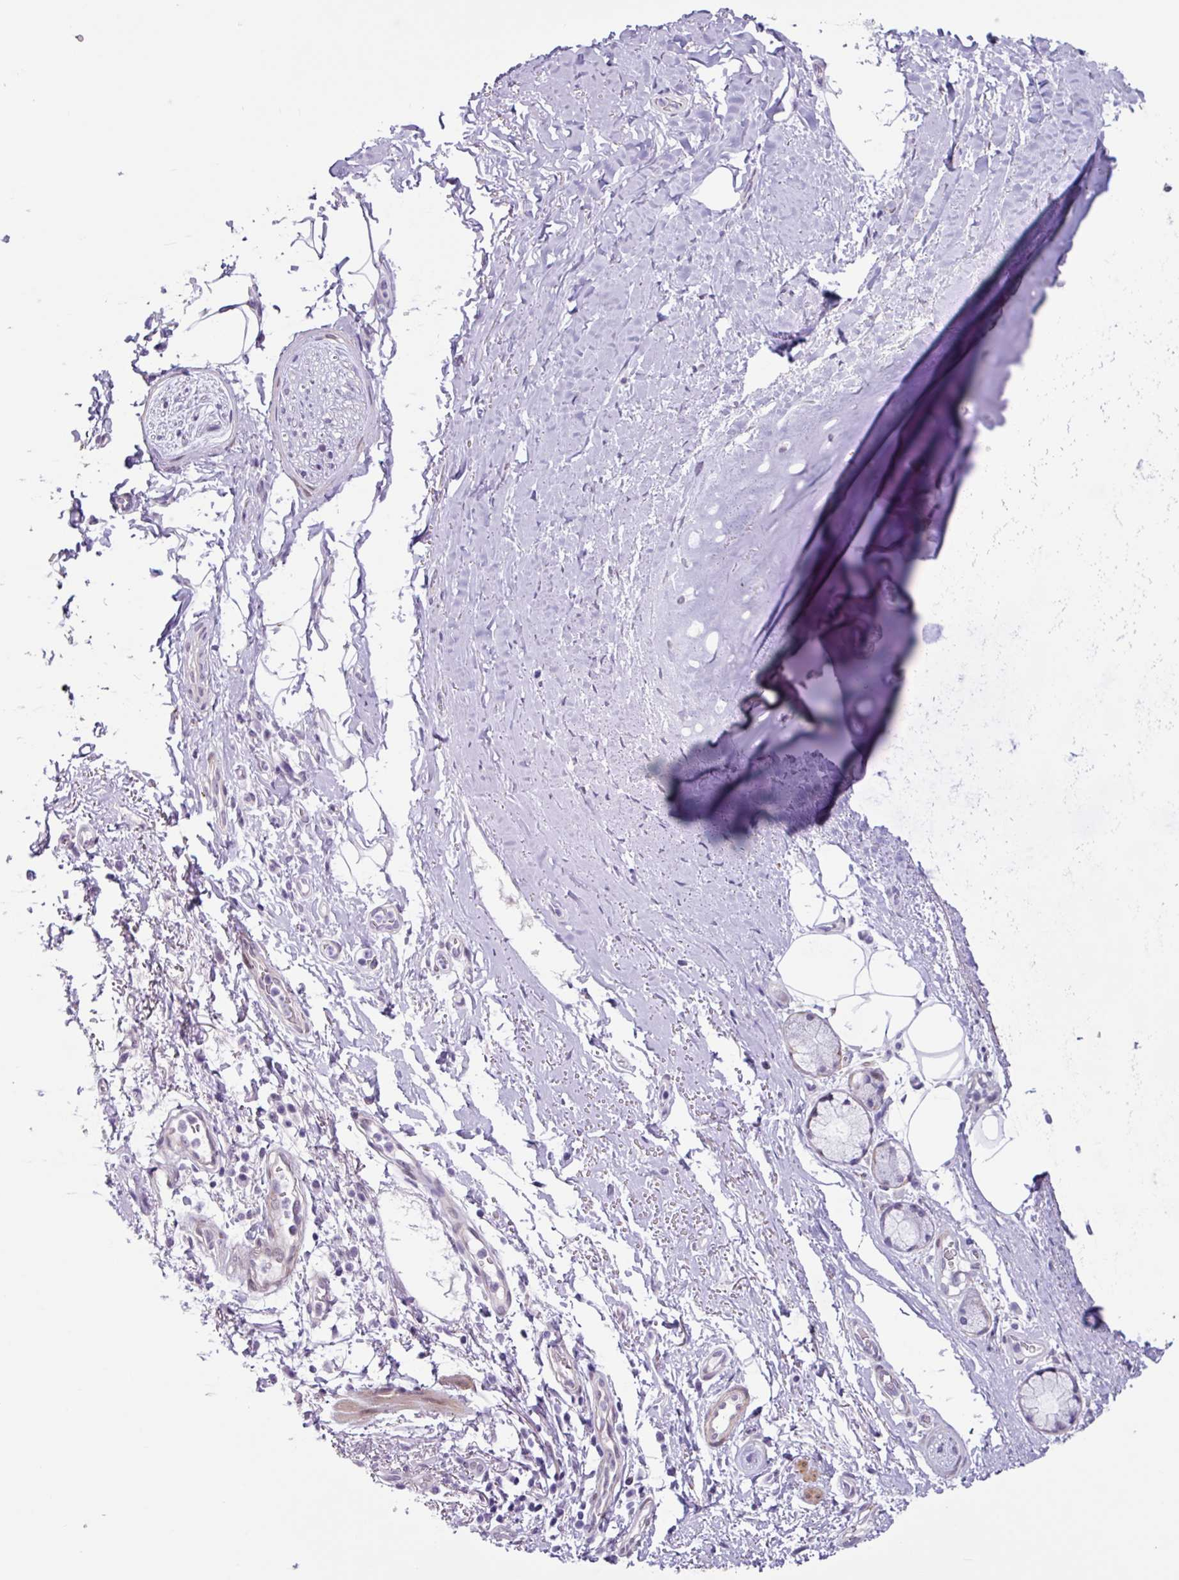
{"staining": {"intensity": "negative", "quantity": "none", "location": "none"}, "tissue": "adipose tissue", "cell_type": "Adipocytes", "image_type": "normal", "snomed": [{"axis": "morphology", "description": "Normal tissue, NOS"}, {"axis": "topography", "description": "Cartilage tissue"}, {"axis": "topography", "description": "Bronchus"}], "caption": "Protein analysis of unremarkable adipose tissue exhibits no significant staining in adipocytes.", "gene": "OTX1", "patient": {"sex": "female", "age": 72}}